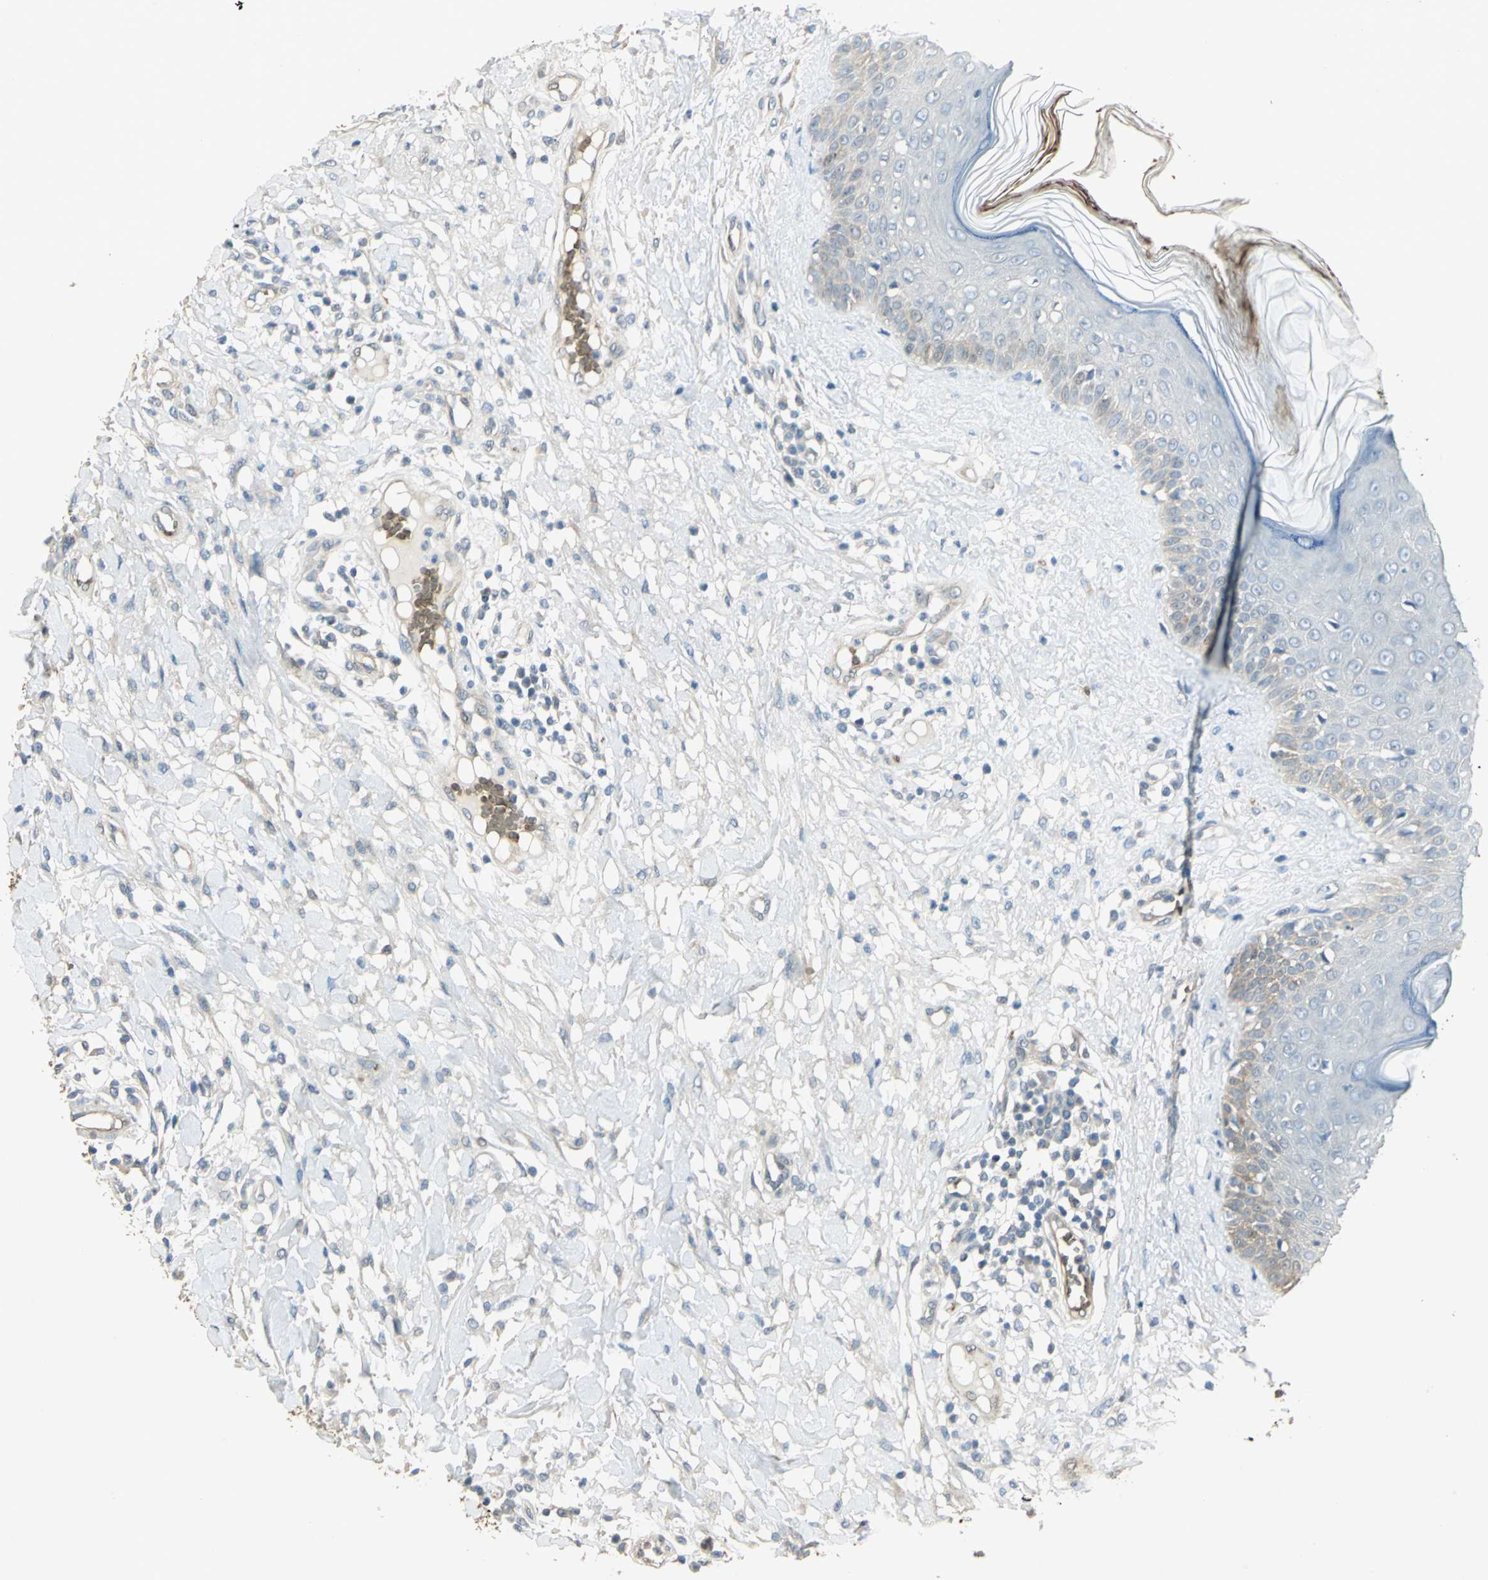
{"staining": {"intensity": "weak", "quantity": "<25%", "location": "cytoplasmic/membranous"}, "tissue": "skin cancer", "cell_type": "Tumor cells", "image_type": "cancer", "snomed": [{"axis": "morphology", "description": "Squamous cell carcinoma, NOS"}, {"axis": "topography", "description": "Skin"}], "caption": "Tumor cells are negative for protein expression in human skin cancer (squamous cell carcinoma).", "gene": "DDAH1", "patient": {"sex": "female", "age": 78}}